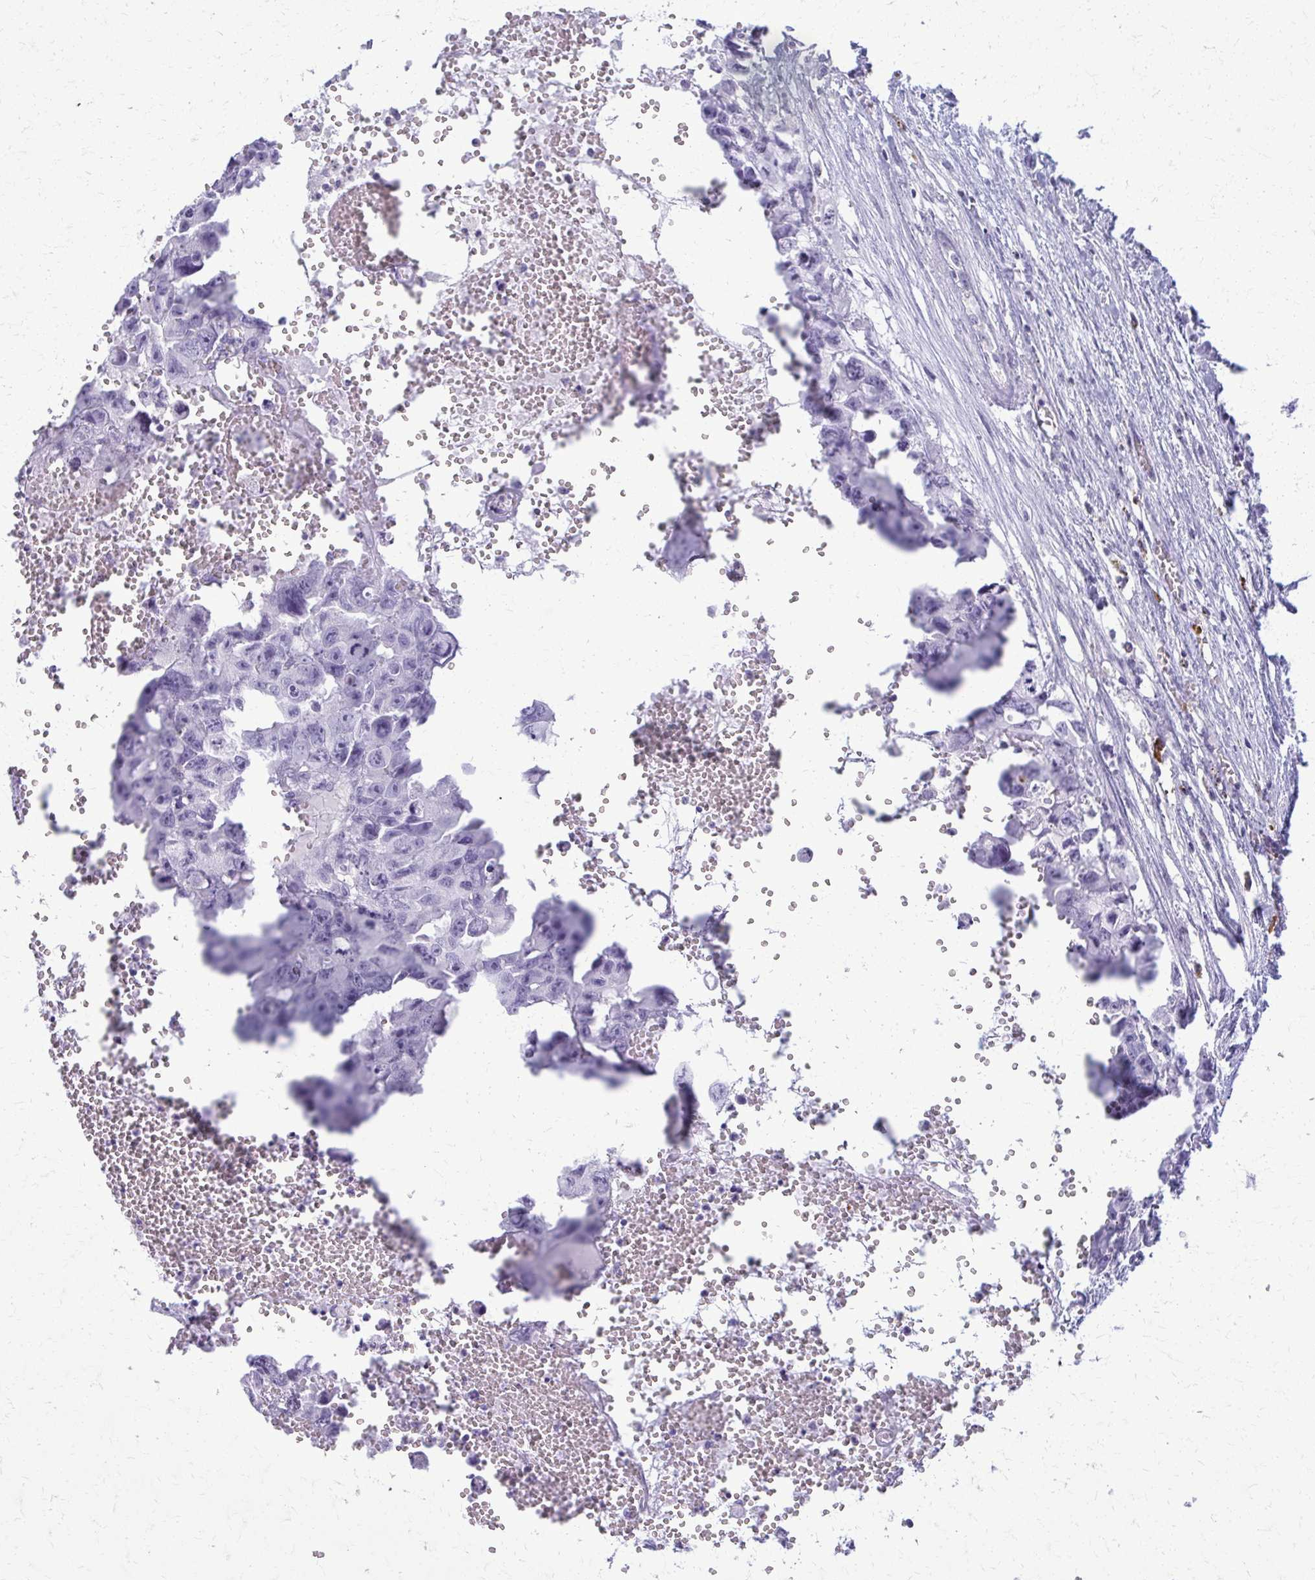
{"staining": {"intensity": "negative", "quantity": "none", "location": "none"}, "tissue": "testis cancer", "cell_type": "Tumor cells", "image_type": "cancer", "snomed": [{"axis": "morphology", "description": "Seminoma, NOS"}, {"axis": "topography", "description": "Testis"}], "caption": "Tumor cells show no significant protein expression in testis cancer (seminoma).", "gene": "ACSM2B", "patient": {"sex": "male", "age": 26}}